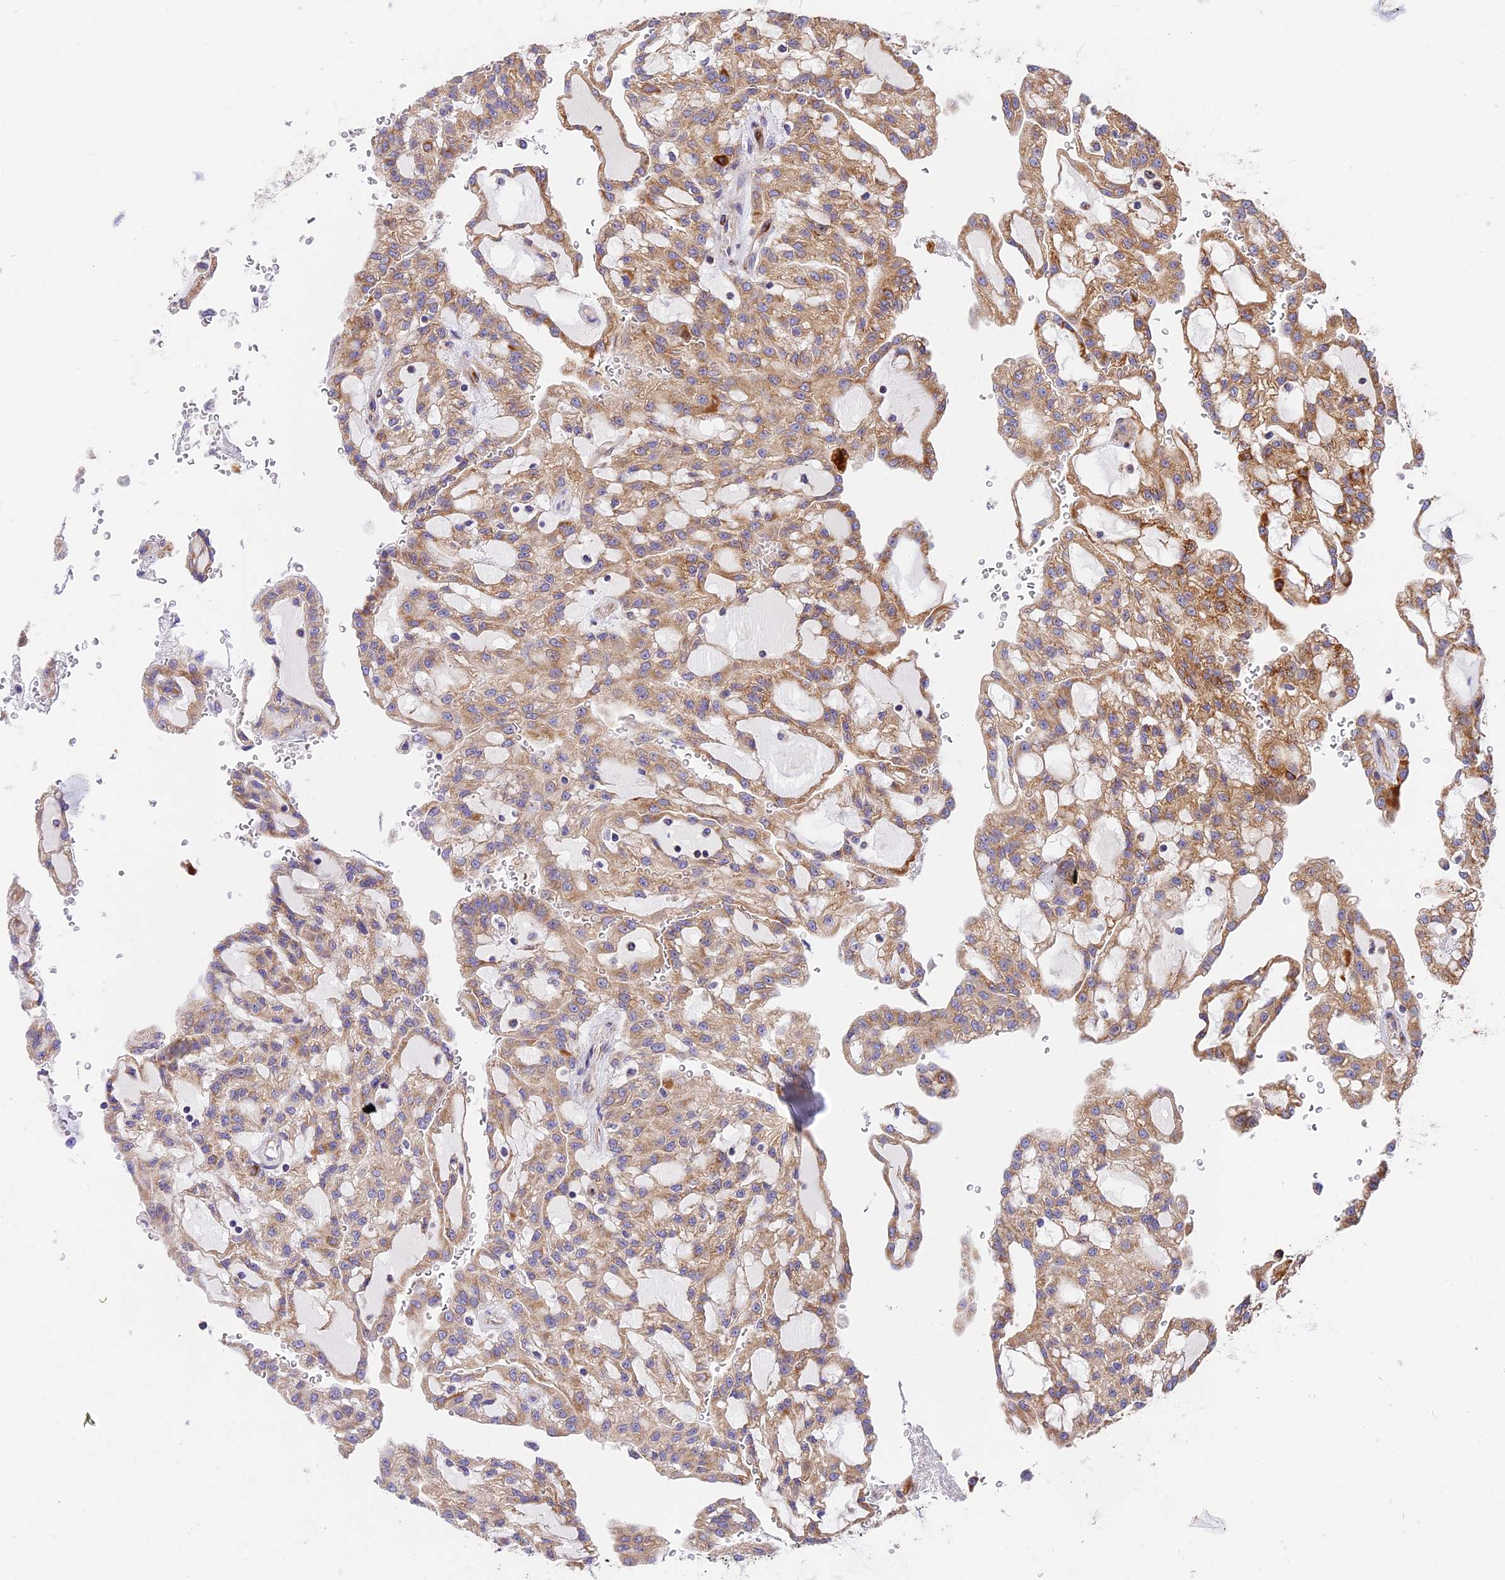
{"staining": {"intensity": "moderate", "quantity": ">75%", "location": "cytoplasmic/membranous"}, "tissue": "renal cancer", "cell_type": "Tumor cells", "image_type": "cancer", "snomed": [{"axis": "morphology", "description": "Adenocarcinoma, NOS"}, {"axis": "topography", "description": "Kidney"}], "caption": "Immunohistochemistry (IHC) of adenocarcinoma (renal) displays medium levels of moderate cytoplasmic/membranous positivity in about >75% of tumor cells. Using DAB (brown) and hematoxylin (blue) stains, captured at high magnification using brightfield microscopy.", "gene": "MRAS", "patient": {"sex": "male", "age": 63}}